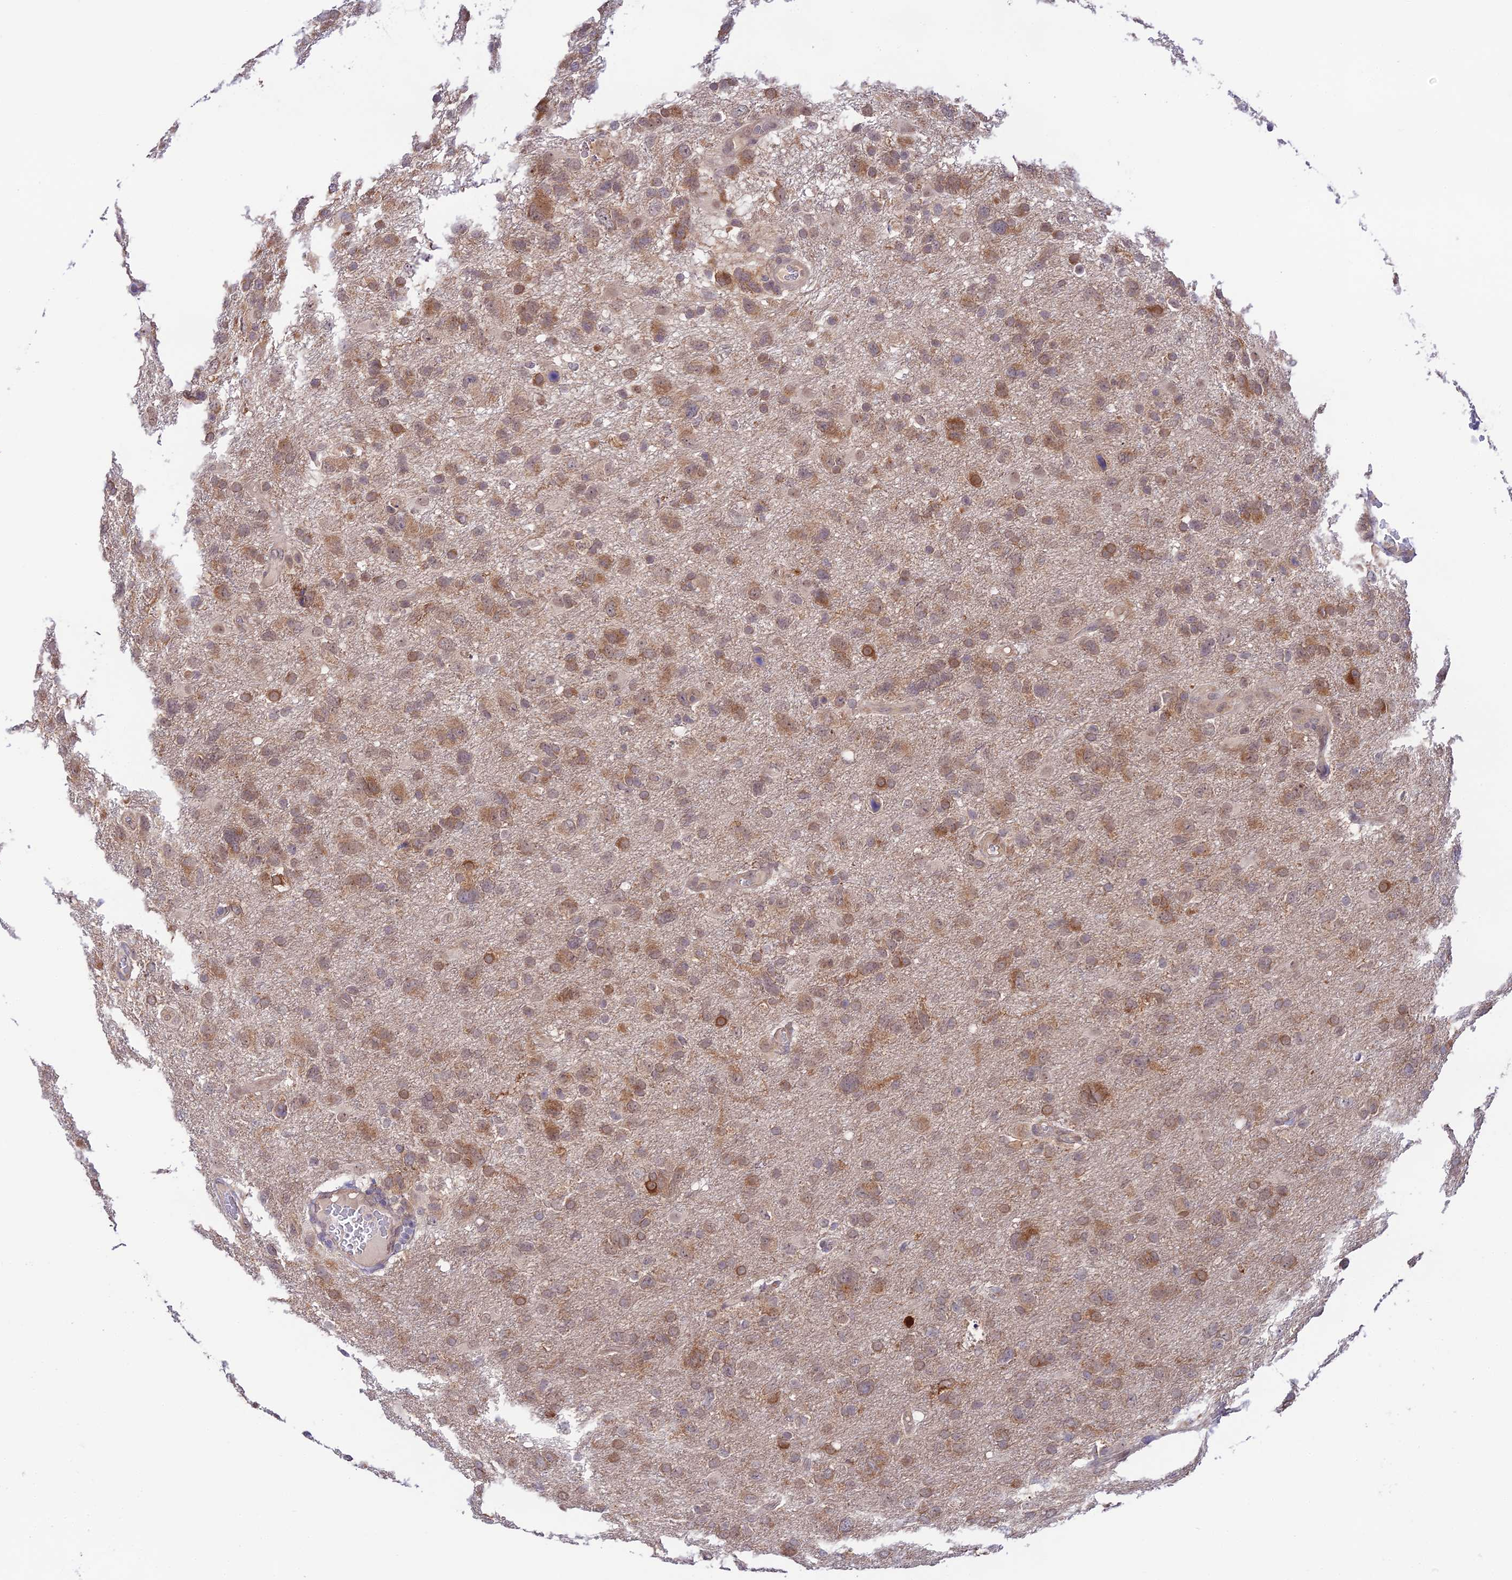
{"staining": {"intensity": "moderate", "quantity": ">75%", "location": "cytoplasmic/membranous"}, "tissue": "glioma", "cell_type": "Tumor cells", "image_type": "cancer", "snomed": [{"axis": "morphology", "description": "Glioma, malignant, High grade"}, {"axis": "topography", "description": "Brain"}], "caption": "Tumor cells exhibit moderate cytoplasmic/membranous positivity in approximately >75% of cells in high-grade glioma (malignant).", "gene": "TRIM40", "patient": {"sex": "male", "age": 61}}